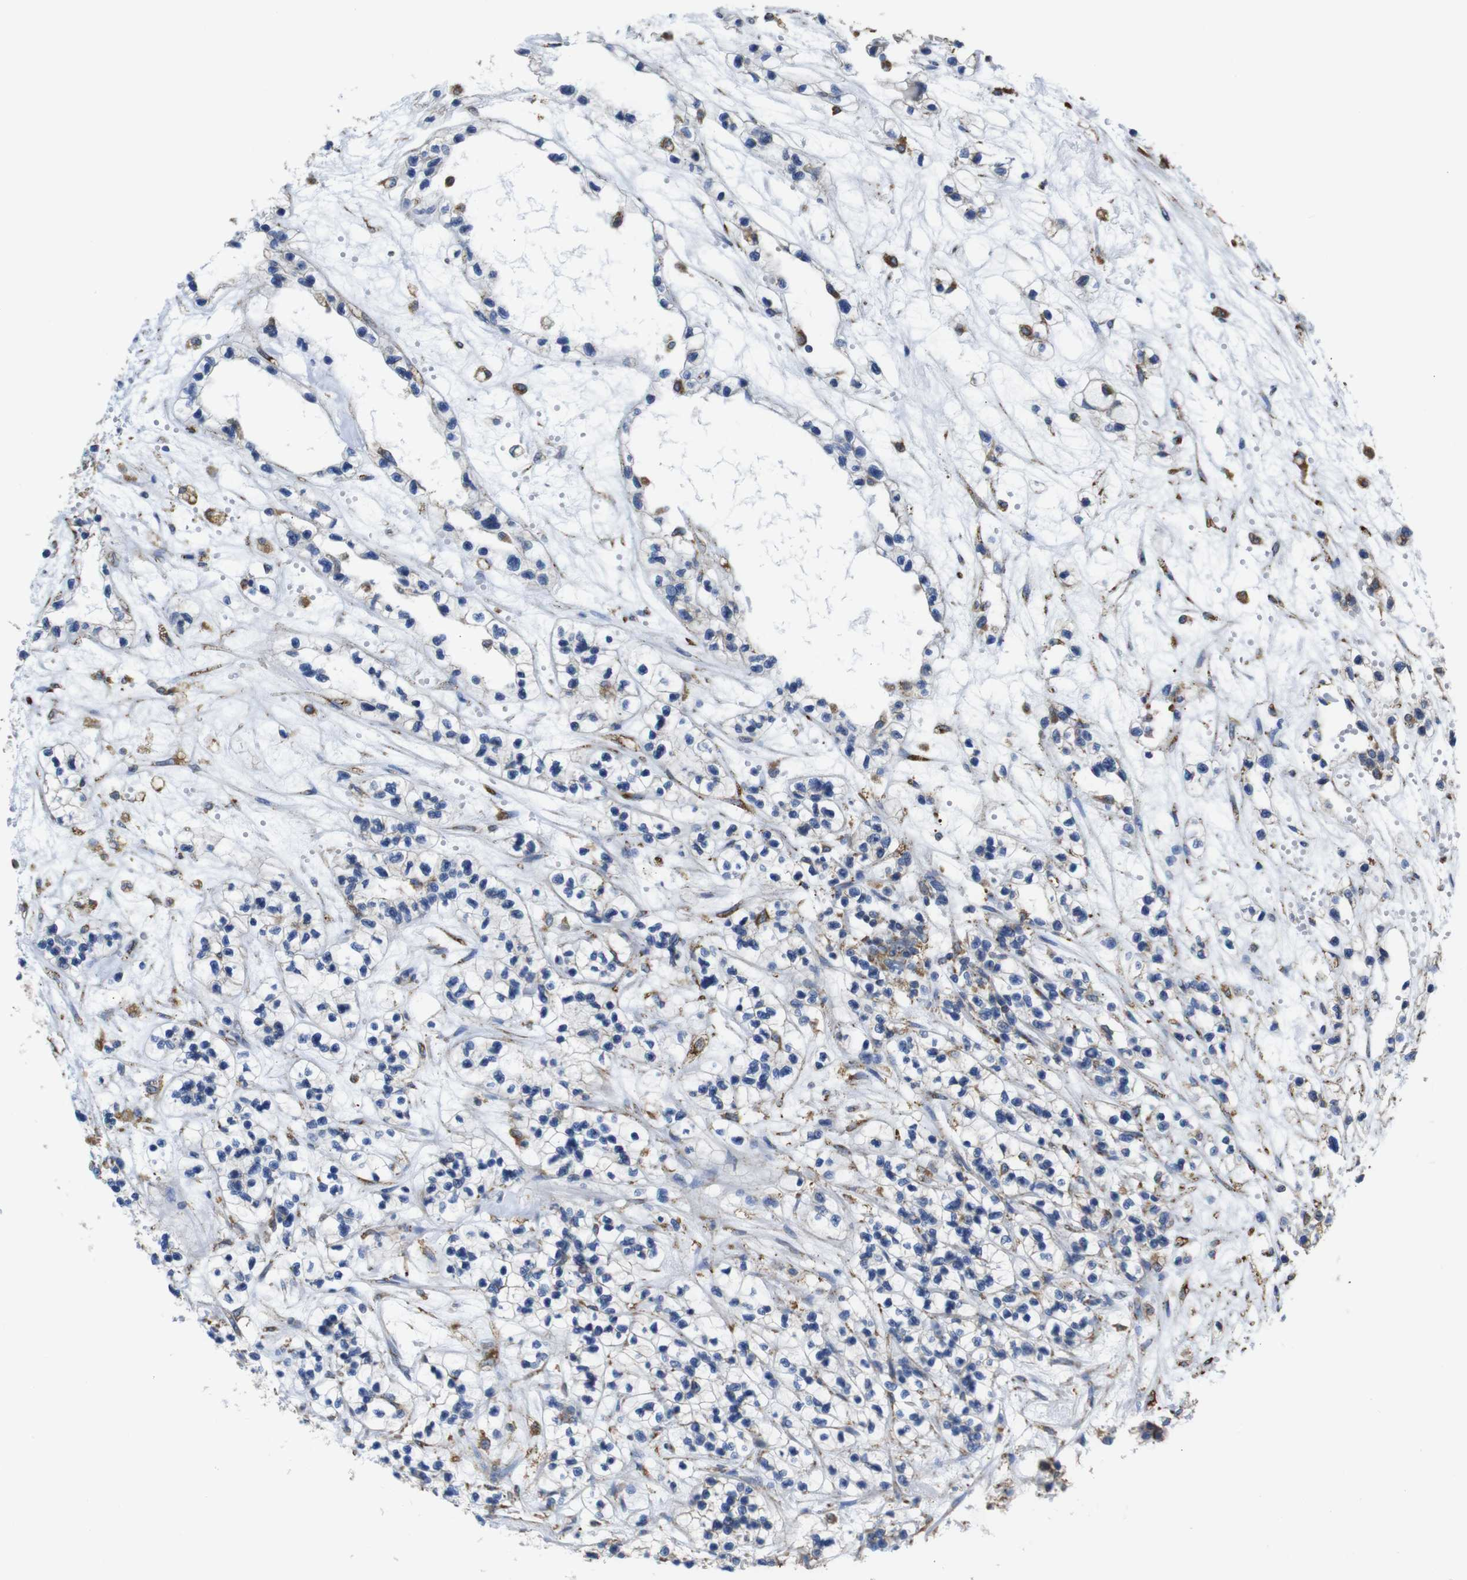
{"staining": {"intensity": "negative", "quantity": "none", "location": "none"}, "tissue": "renal cancer", "cell_type": "Tumor cells", "image_type": "cancer", "snomed": [{"axis": "morphology", "description": "Adenocarcinoma, NOS"}, {"axis": "topography", "description": "Kidney"}], "caption": "Renal adenocarcinoma was stained to show a protein in brown. There is no significant expression in tumor cells.", "gene": "PPIB", "patient": {"sex": "female", "age": 57}}